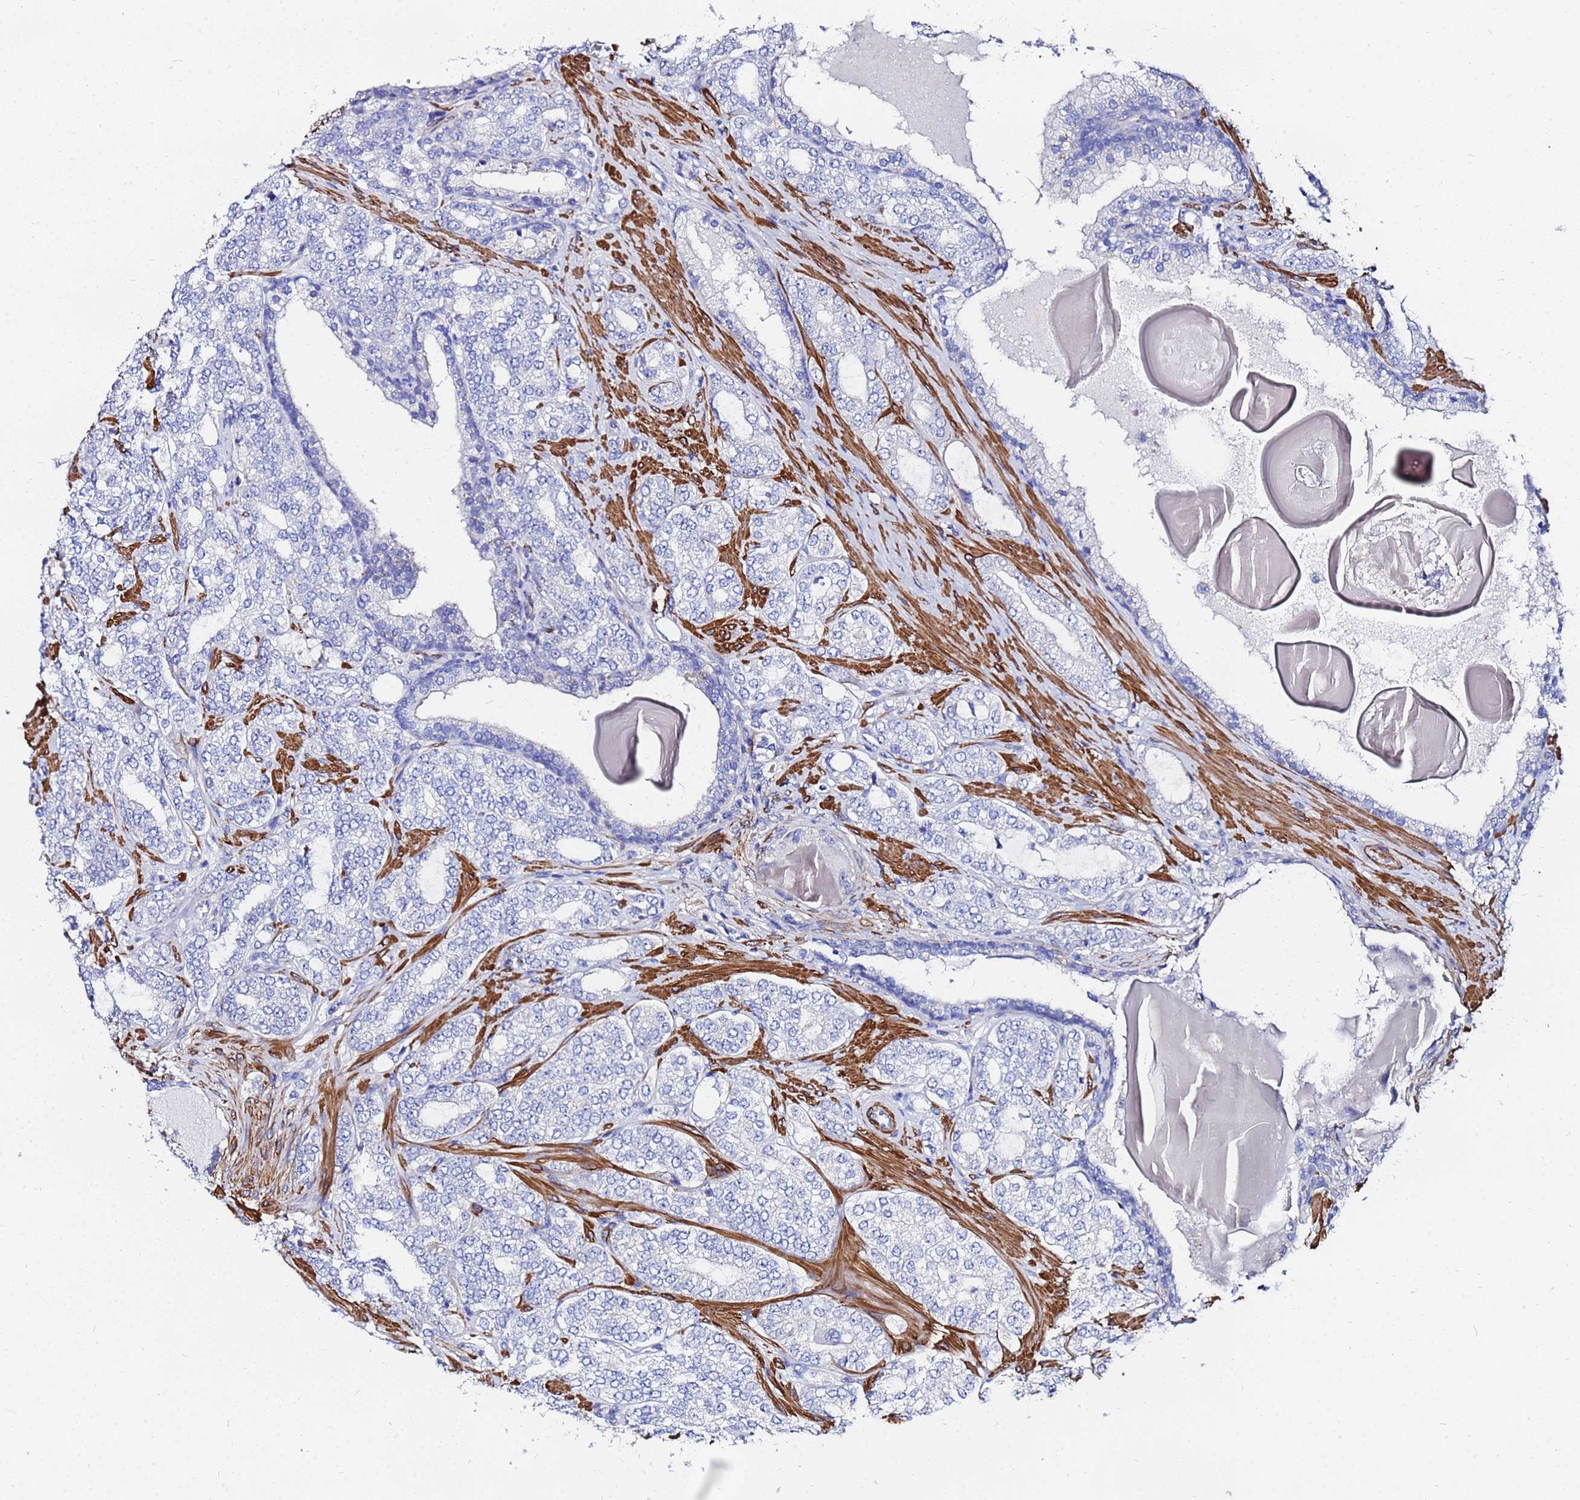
{"staining": {"intensity": "negative", "quantity": "none", "location": "none"}, "tissue": "prostate cancer", "cell_type": "Tumor cells", "image_type": "cancer", "snomed": [{"axis": "morphology", "description": "Adenocarcinoma, High grade"}, {"axis": "topography", "description": "Prostate"}], "caption": "DAB immunohistochemical staining of human prostate adenocarcinoma (high-grade) exhibits no significant expression in tumor cells.", "gene": "RAB39B", "patient": {"sex": "male", "age": 64}}